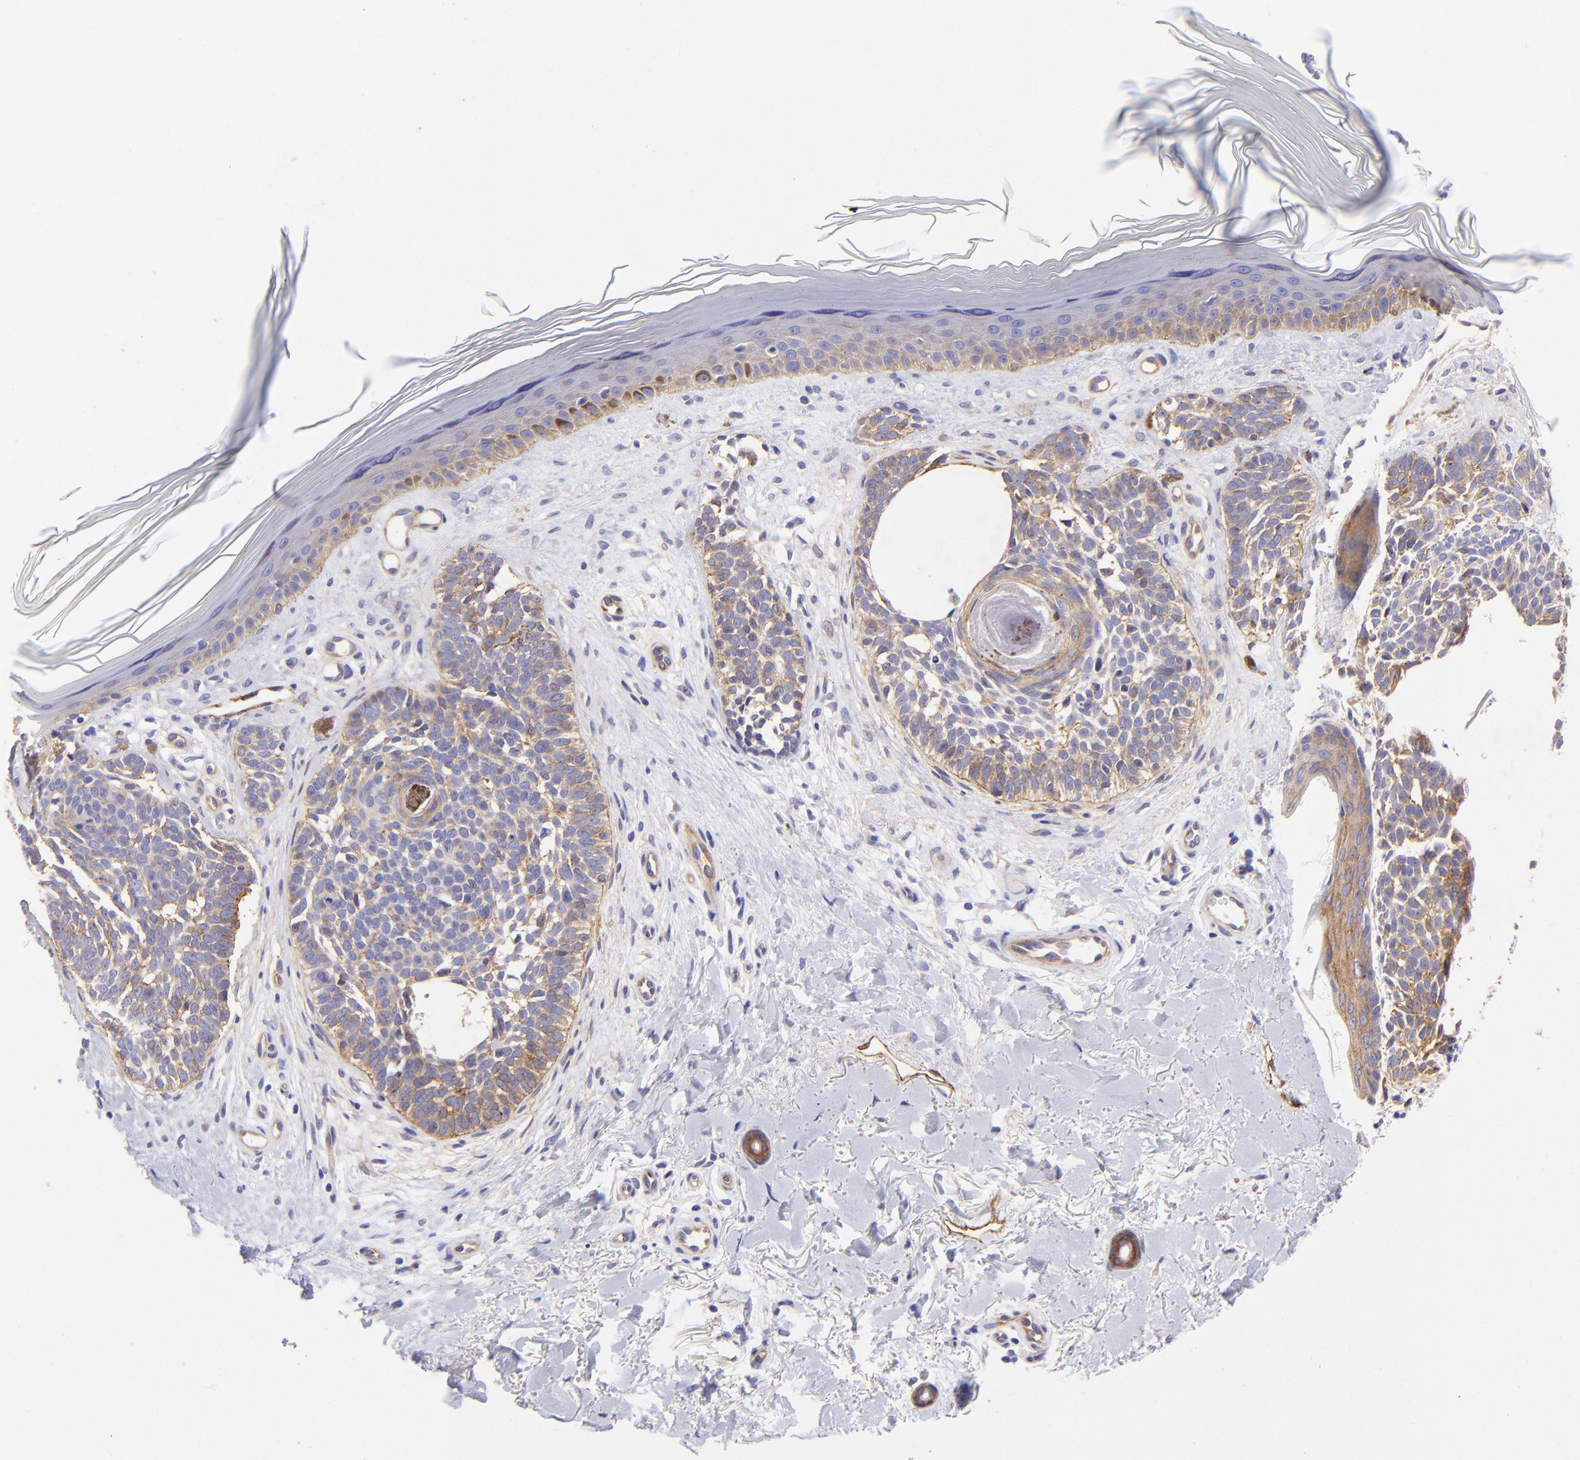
{"staining": {"intensity": "moderate", "quantity": "25%-75%", "location": "cytoplasmic/membranous"}, "tissue": "skin cancer", "cell_type": "Tumor cells", "image_type": "cancer", "snomed": [{"axis": "morphology", "description": "Normal tissue, NOS"}, {"axis": "morphology", "description": "Basal cell carcinoma"}, {"axis": "topography", "description": "Skin"}], "caption": "Human skin cancer stained with a protein marker displays moderate staining in tumor cells.", "gene": "PPFIBP1", "patient": {"sex": "female", "age": 58}}